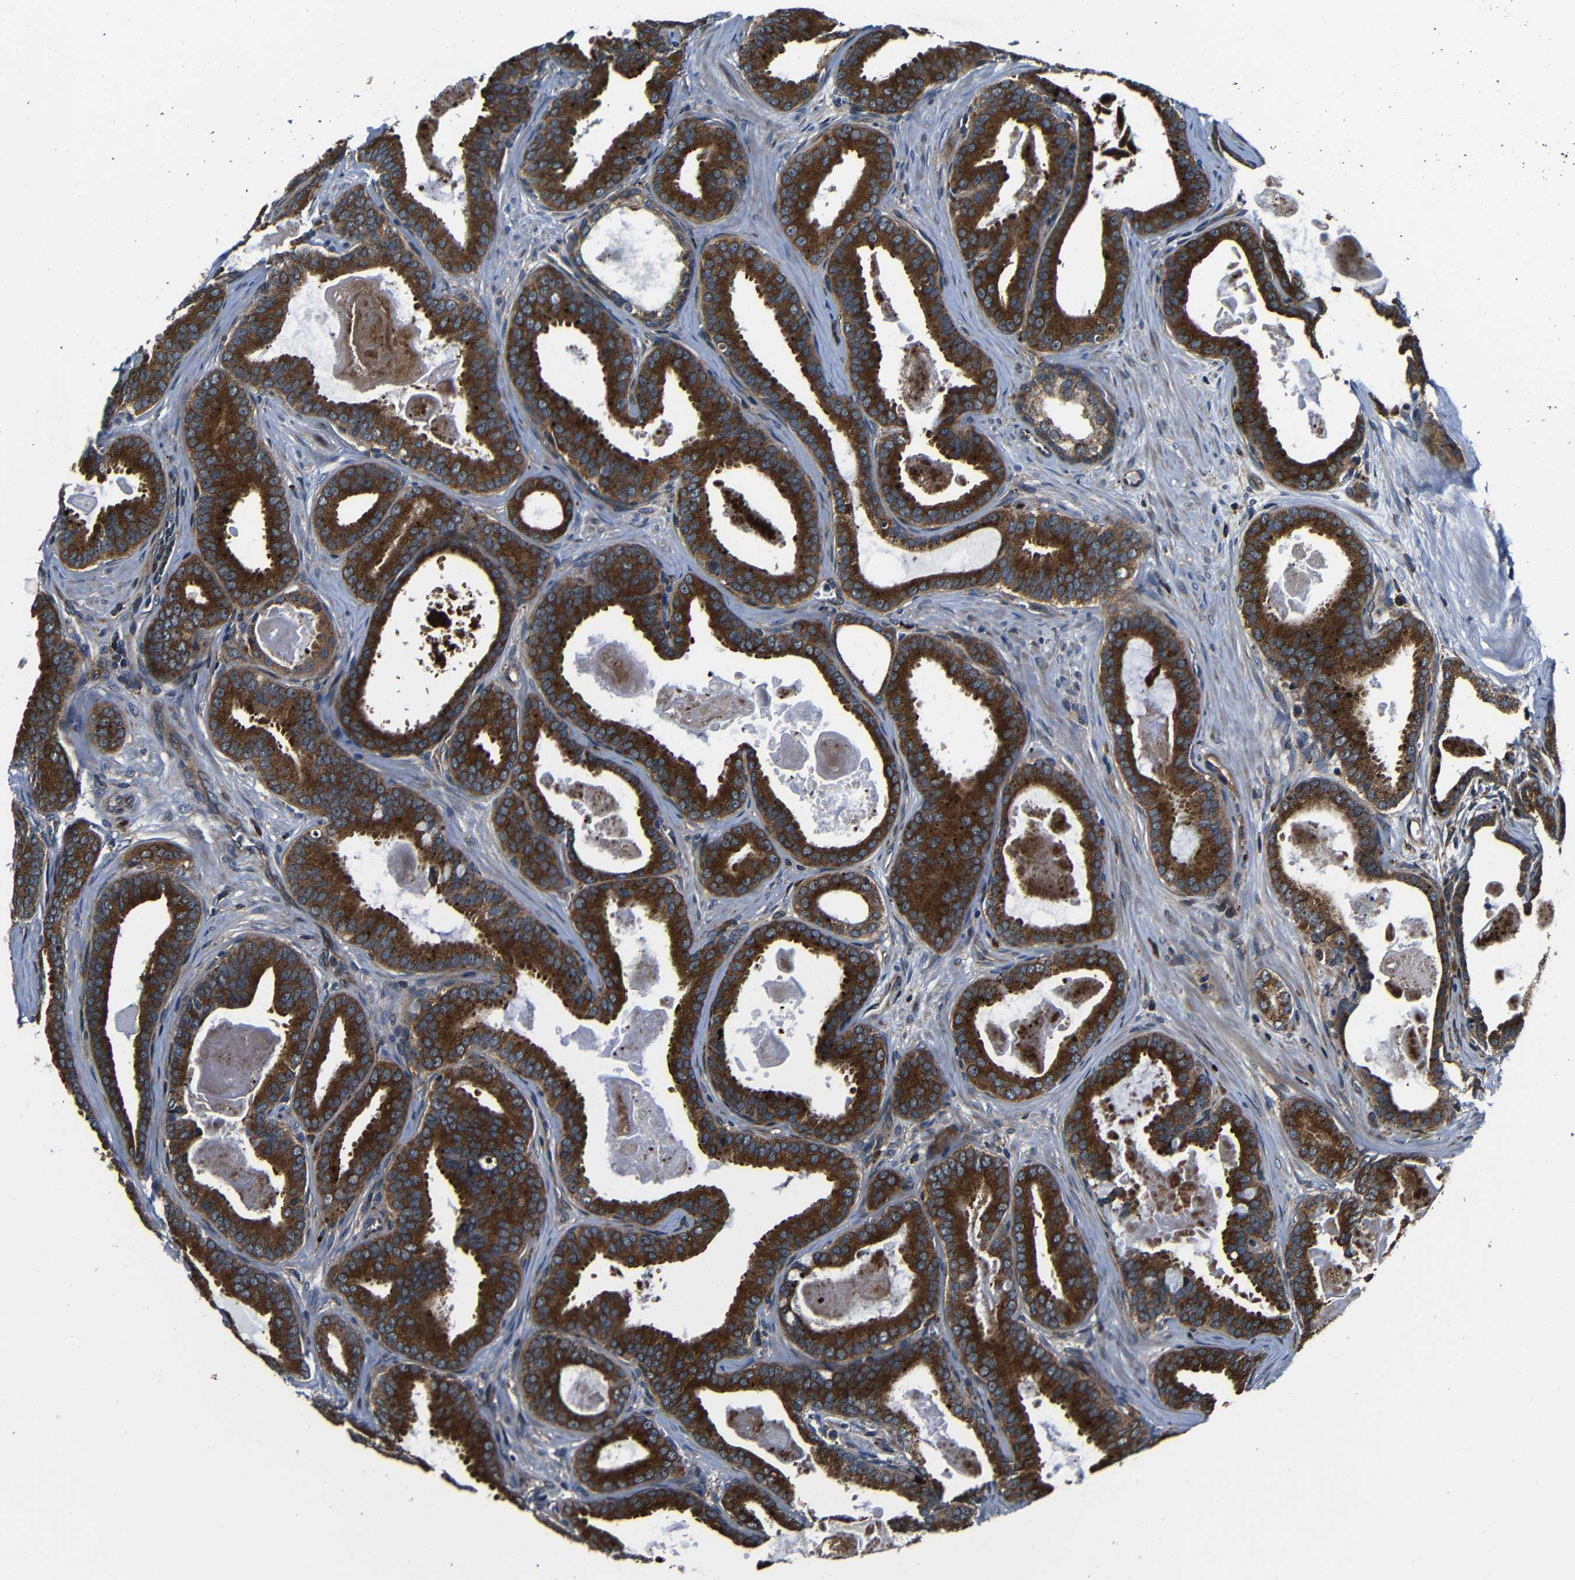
{"staining": {"intensity": "strong", "quantity": ">75%", "location": "cytoplasmic/membranous"}, "tissue": "prostate cancer", "cell_type": "Tumor cells", "image_type": "cancer", "snomed": [{"axis": "morphology", "description": "Adenocarcinoma, High grade"}, {"axis": "topography", "description": "Prostate"}], "caption": "Protein analysis of prostate adenocarcinoma (high-grade) tissue exhibits strong cytoplasmic/membranous positivity in about >75% of tumor cells. The staining is performed using DAB brown chromogen to label protein expression. The nuclei are counter-stained blue using hematoxylin.", "gene": "ABCE1", "patient": {"sex": "male", "age": 60}}